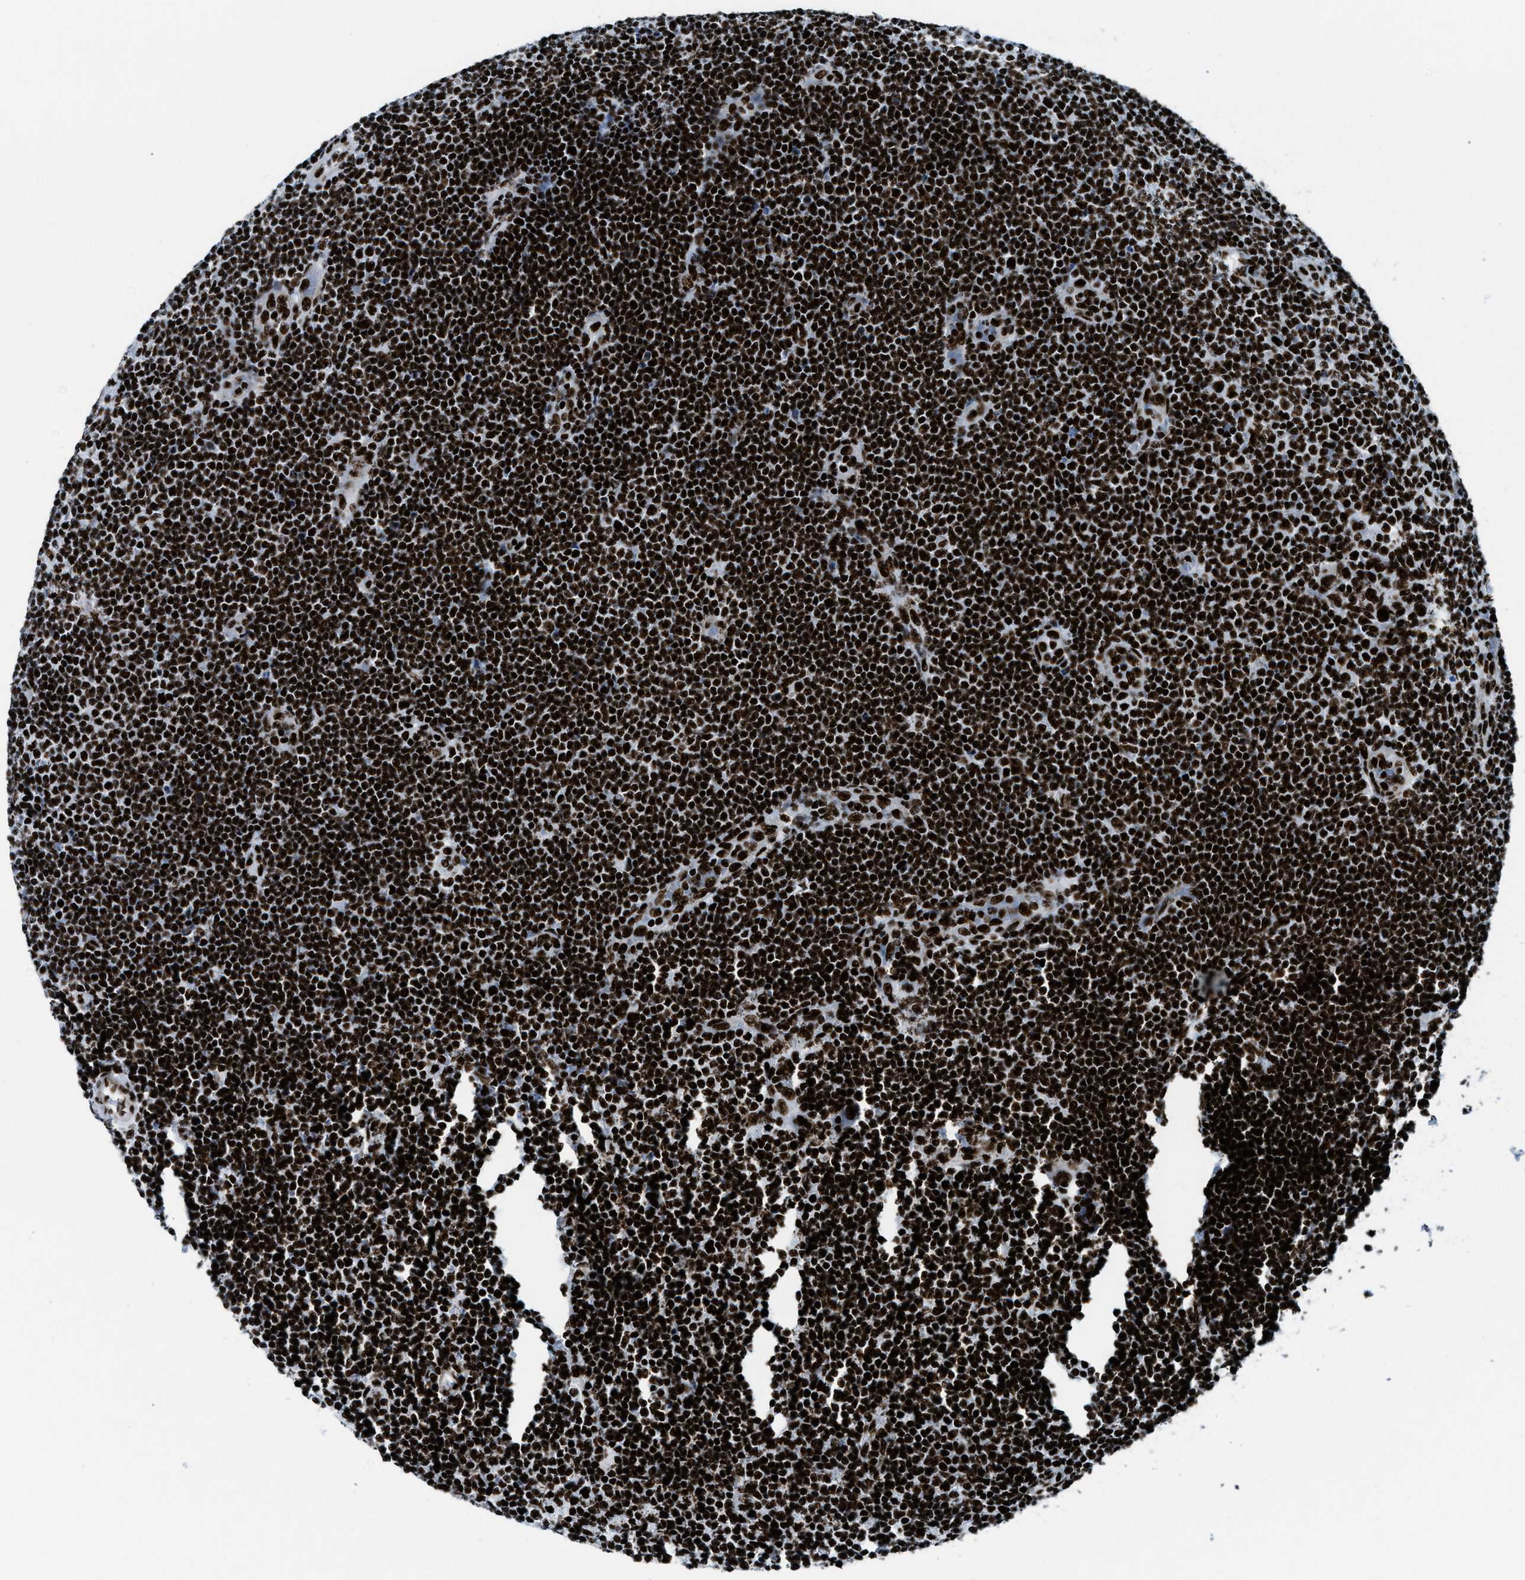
{"staining": {"intensity": "strong", "quantity": ">75%", "location": "nuclear"}, "tissue": "lymphoma", "cell_type": "Tumor cells", "image_type": "cancer", "snomed": [{"axis": "morphology", "description": "Malignant lymphoma, non-Hodgkin's type, Low grade"}, {"axis": "topography", "description": "Lymph node"}], "caption": "This is a histology image of immunohistochemistry staining of lymphoma, which shows strong staining in the nuclear of tumor cells.", "gene": "NONO", "patient": {"sex": "male", "age": 83}}